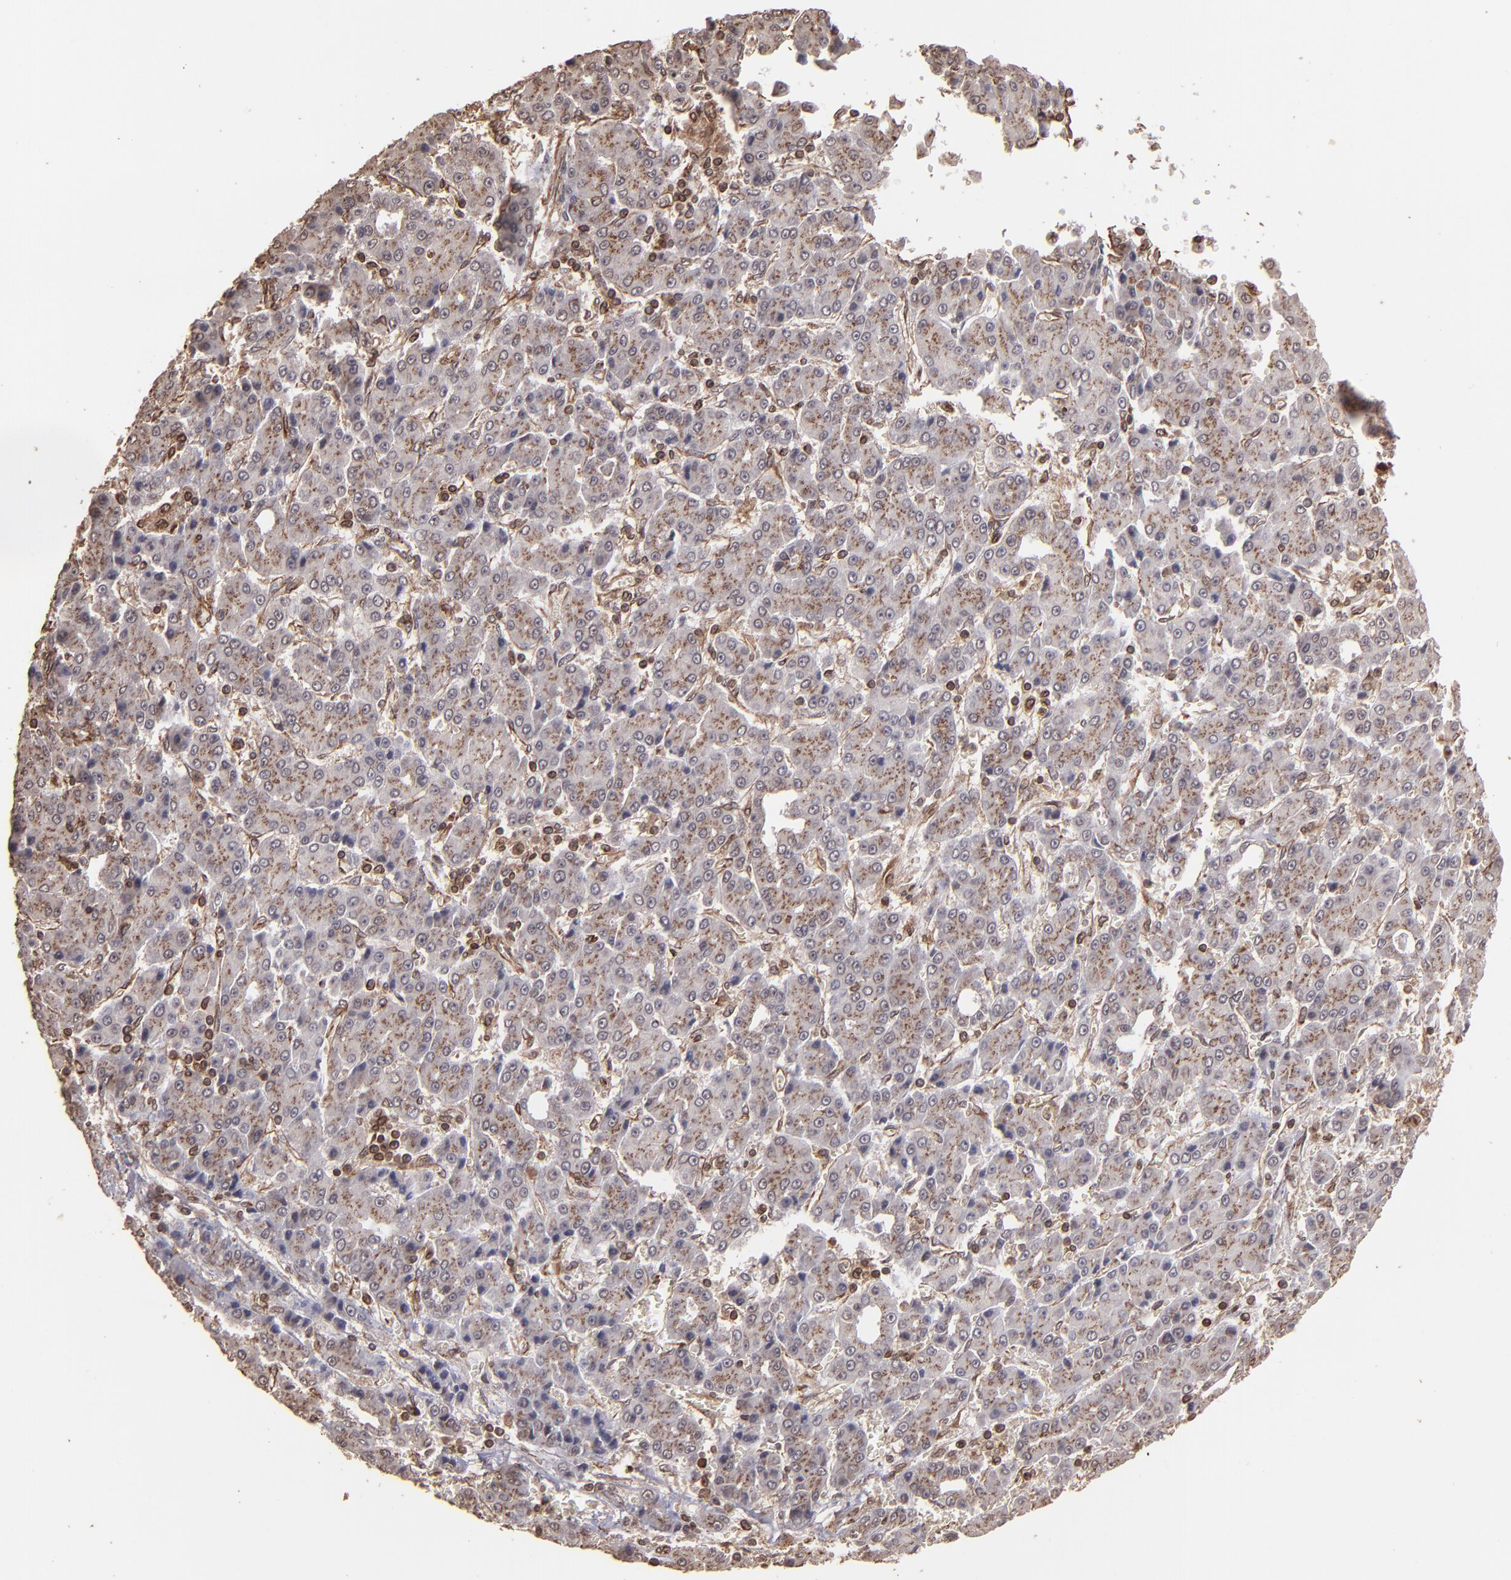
{"staining": {"intensity": "weak", "quantity": "25%-75%", "location": "cytoplasmic/membranous"}, "tissue": "liver cancer", "cell_type": "Tumor cells", "image_type": "cancer", "snomed": [{"axis": "morphology", "description": "Carcinoma, Hepatocellular, NOS"}, {"axis": "topography", "description": "Liver"}], "caption": "Protein staining of liver cancer tissue reveals weak cytoplasmic/membranous expression in about 25%-75% of tumor cells. The staining was performed using DAB (3,3'-diaminobenzidine), with brown indicating positive protein expression. Nuclei are stained blue with hematoxylin.", "gene": "TRIP11", "patient": {"sex": "male", "age": 69}}